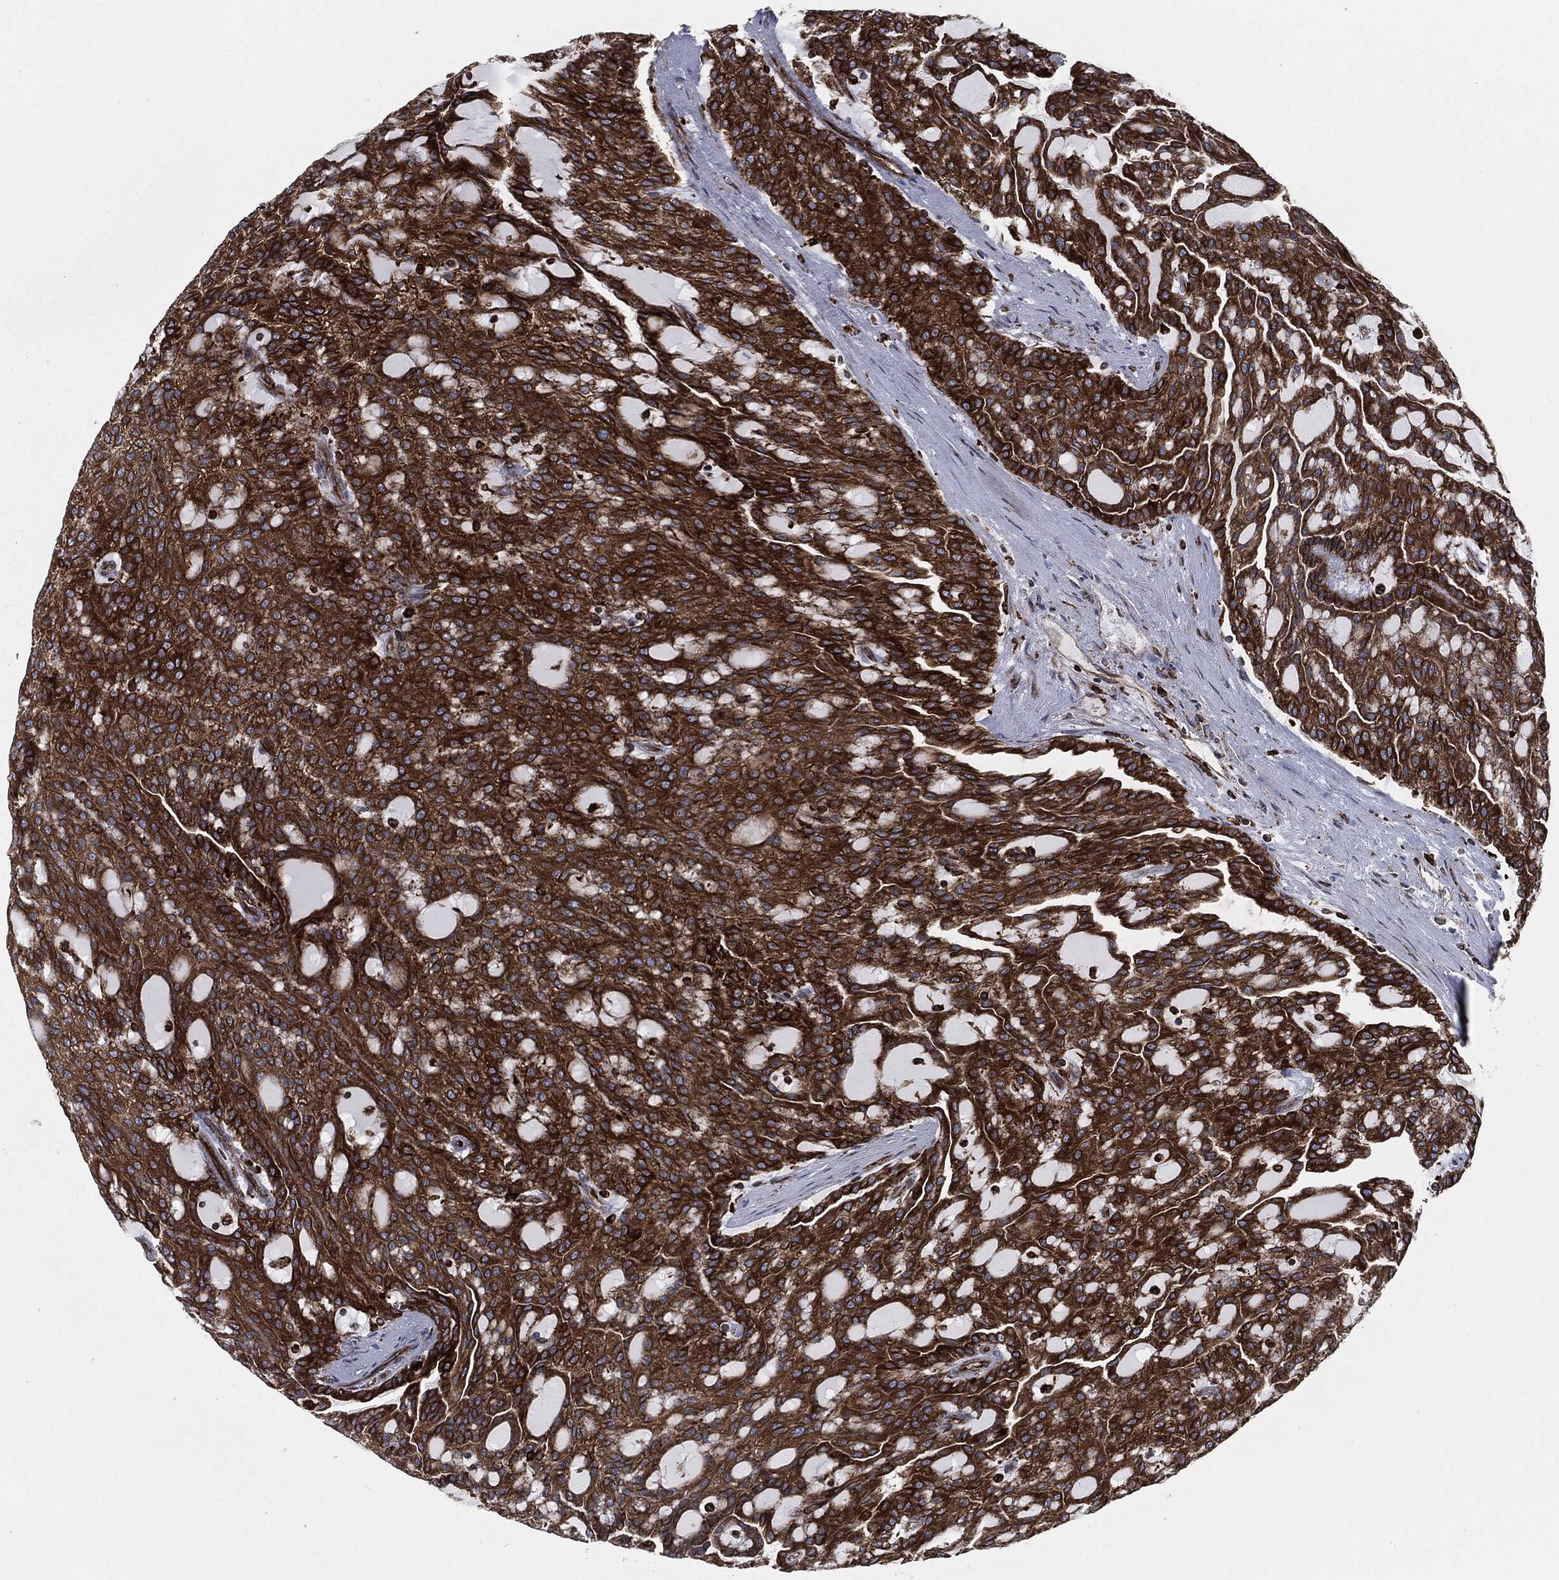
{"staining": {"intensity": "strong", "quantity": ">75%", "location": "cytoplasmic/membranous"}, "tissue": "renal cancer", "cell_type": "Tumor cells", "image_type": "cancer", "snomed": [{"axis": "morphology", "description": "Adenocarcinoma, NOS"}, {"axis": "topography", "description": "Kidney"}], "caption": "There is high levels of strong cytoplasmic/membranous expression in tumor cells of renal adenocarcinoma, as demonstrated by immunohistochemical staining (brown color).", "gene": "CALR", "patient": {"sex": "male", "age": 63}}